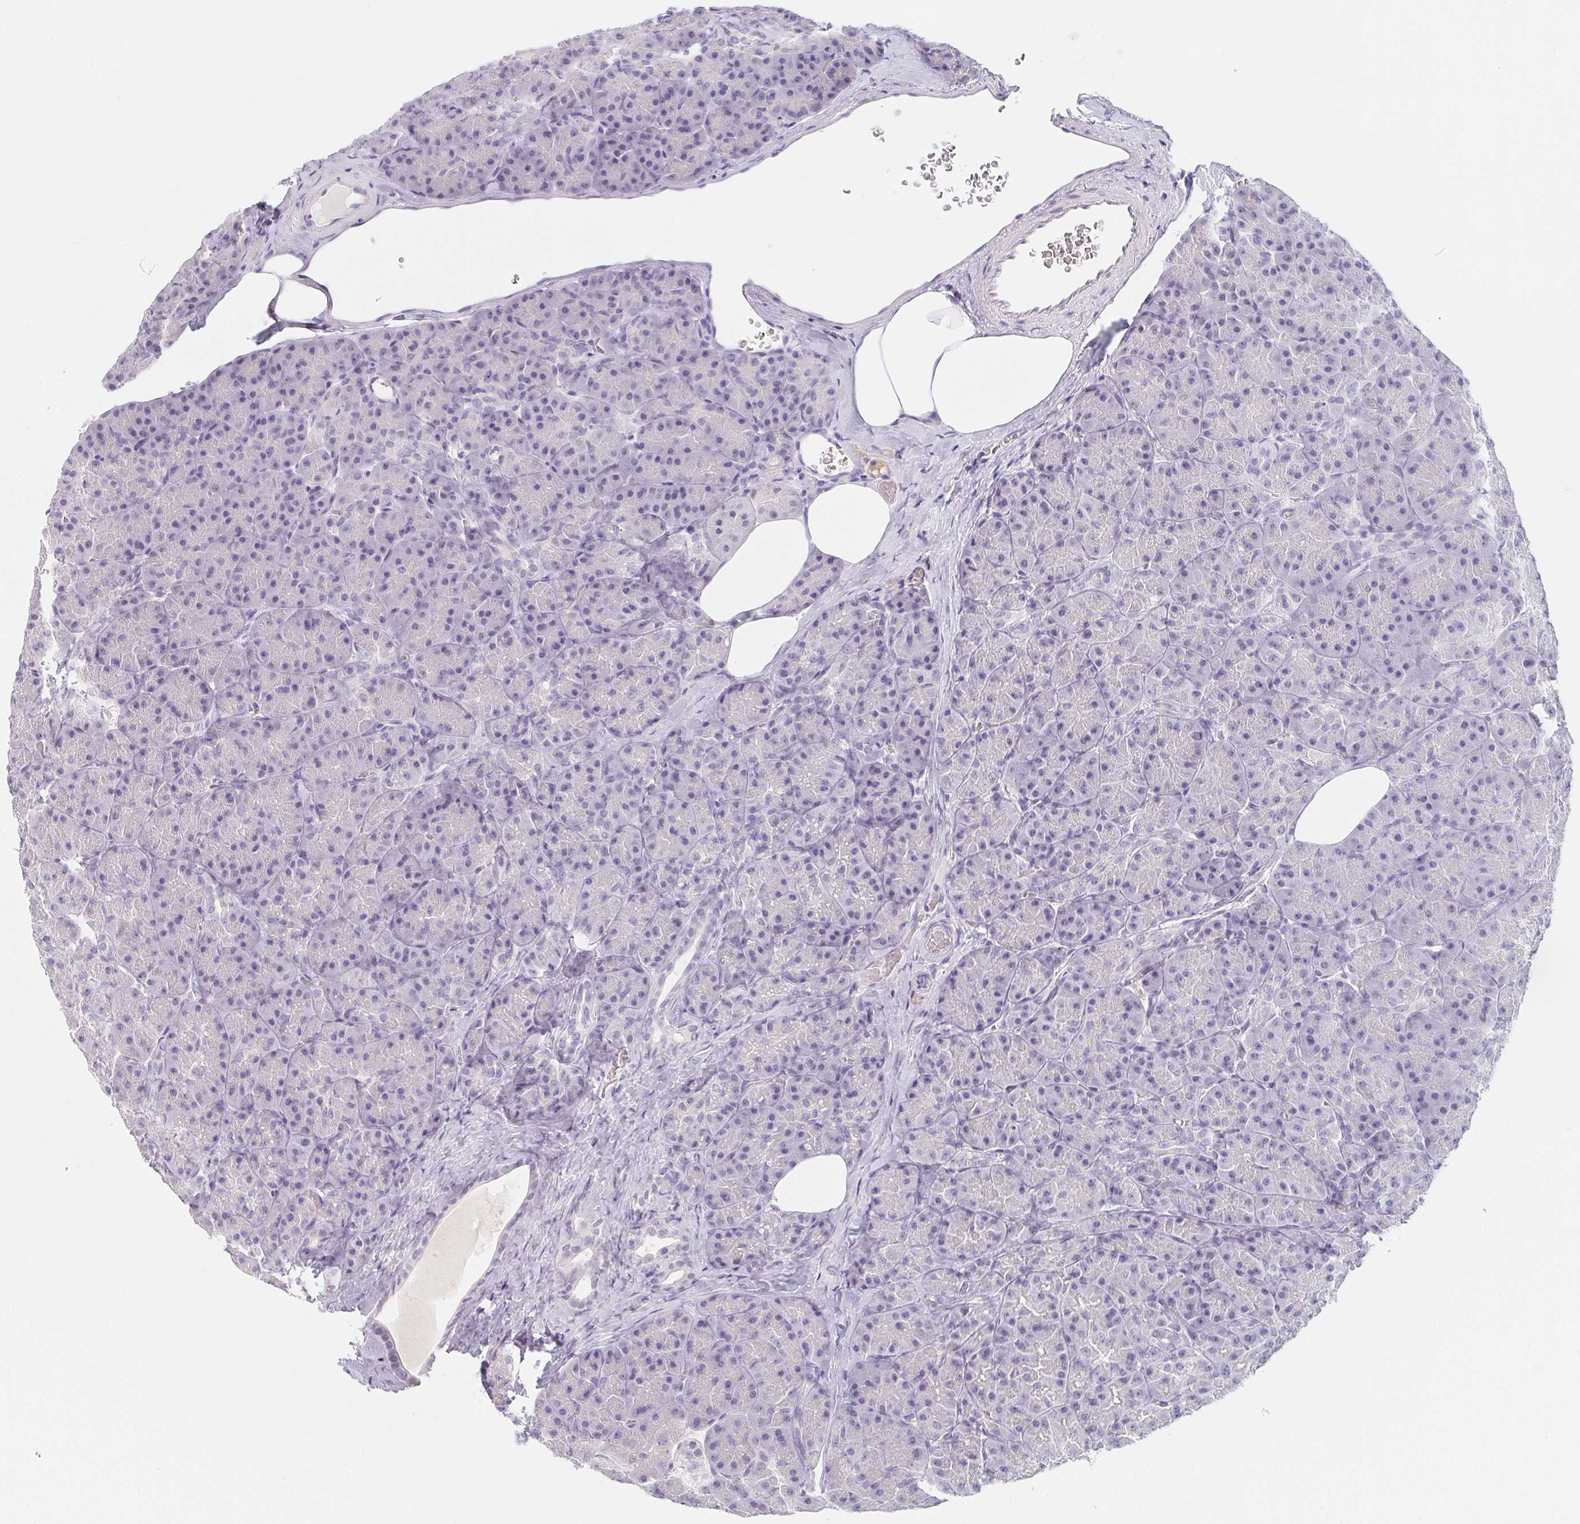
{"staining": {"intensity": "negative", "quantity": "none", "location": "none"}, "tissue": "pancreas", "cell_type": "Exocrine glandular cells", "image_type": "normal", "snomed": [{"axis": "morphology", "description": "Normal tissue, NOS"}, {"axis": "topography", "description": "Pancreas"}], "caption": "High magnification brightfield microscopy of benign pancreas stained with DAB (brown) and counterstained with hematoxylin (blue): exocrine glandular cells show no significant positivity. Nuclei are stained in blue.", "gene": "GLIPR1L1", "patient": {"sex": "male", "age": 57}}